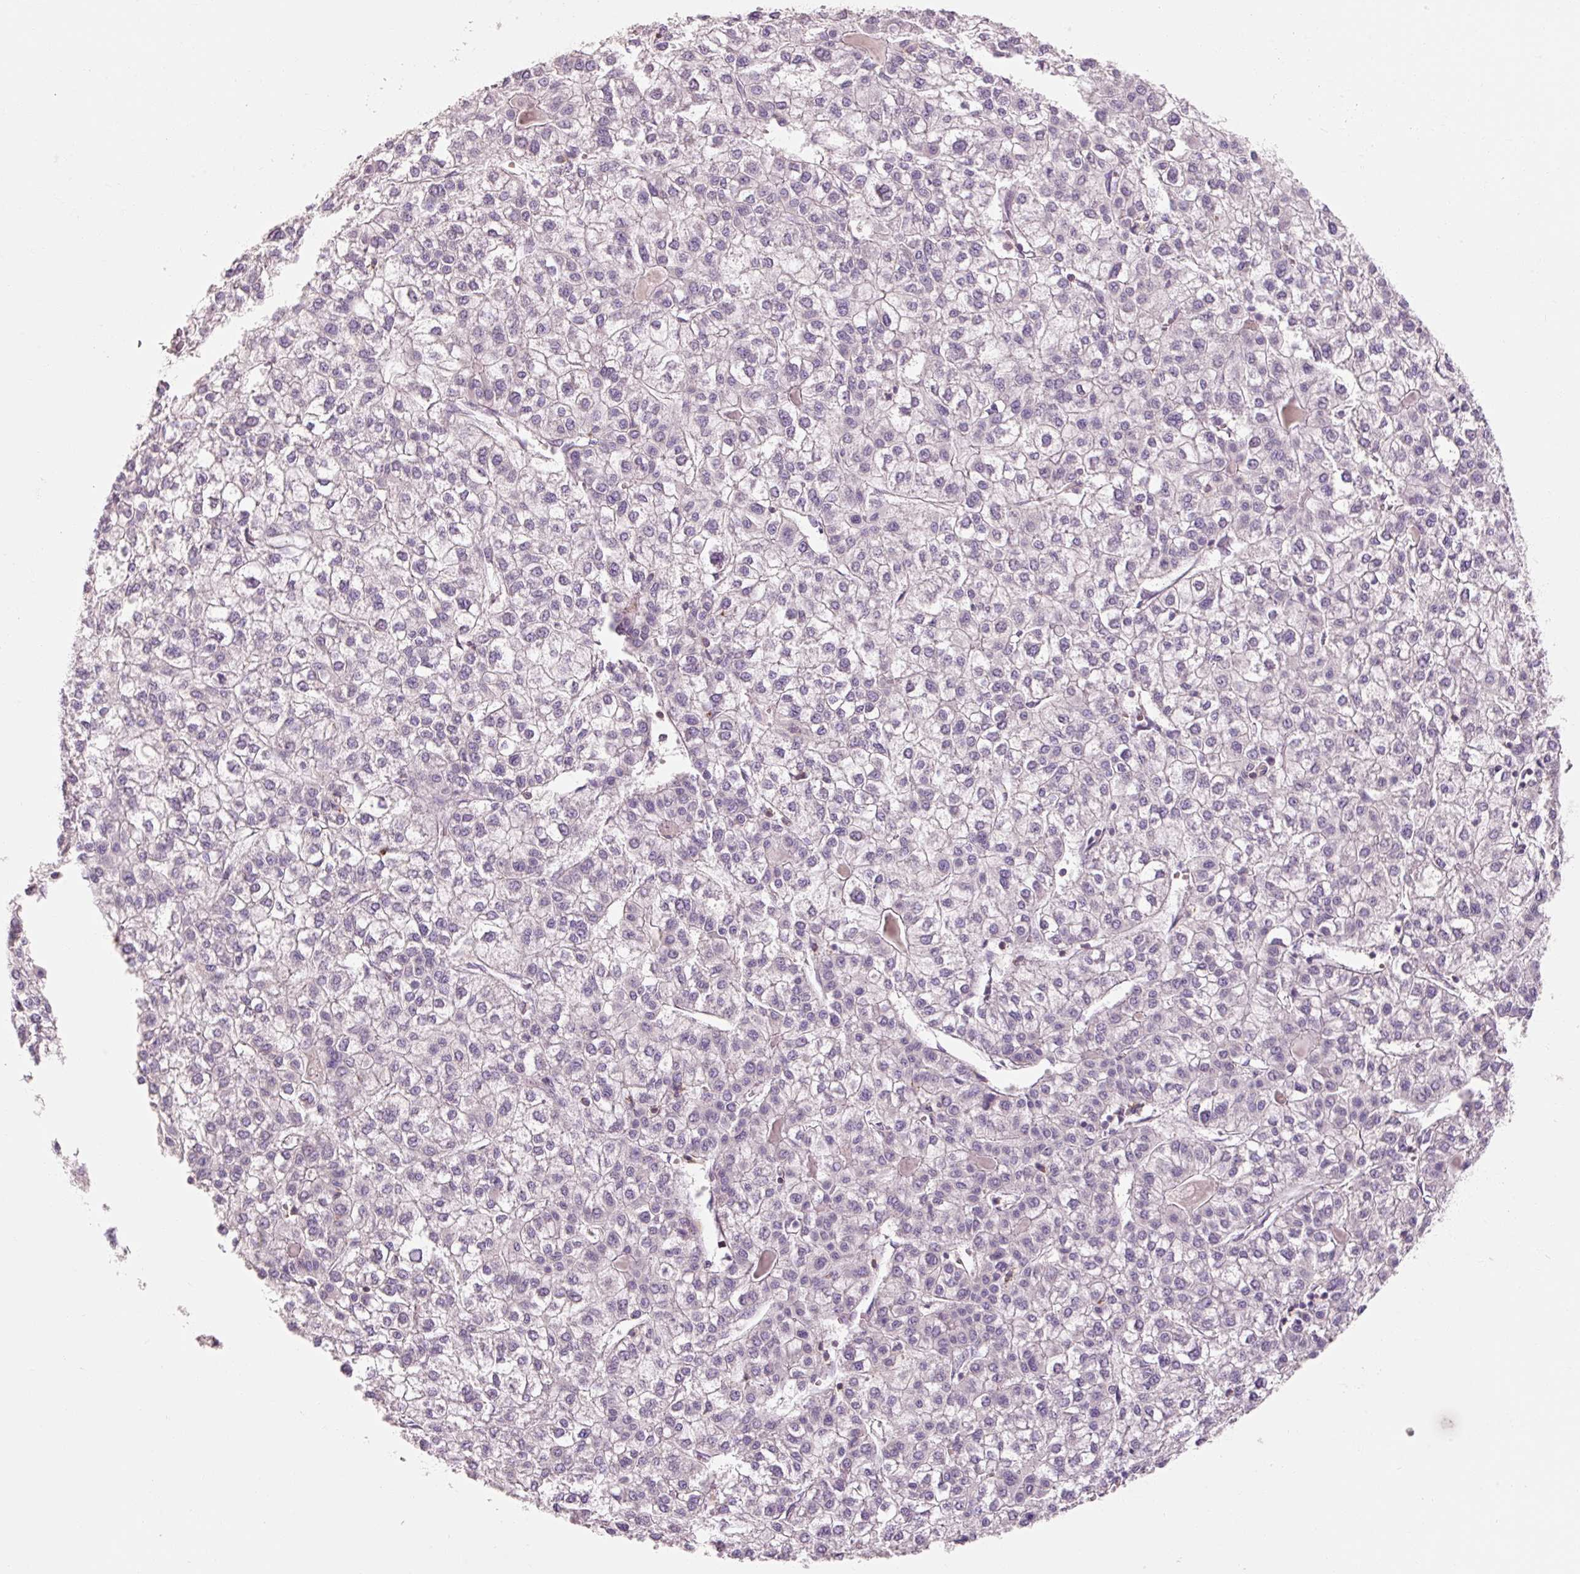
{"staining": {"intensity": "negative", "quantity": "none", "location": "none"}, "tissue": "liver cancer", "cell_type": "Tumor cells", "image_type": "cancer", "snomed": [{"axis": "morphology", "description": "Carcinoma, Hepatocellular, NOS"}, {"axis": "topography", "description": "Liver"}], "caption": "Immunohistochemical staining of liver cancer (hepatocellular carcinoma) demonstrates no significant expression in tumor cells.", "gene": "OR8K1", "patient": {"sex": "female", "age": 43}}